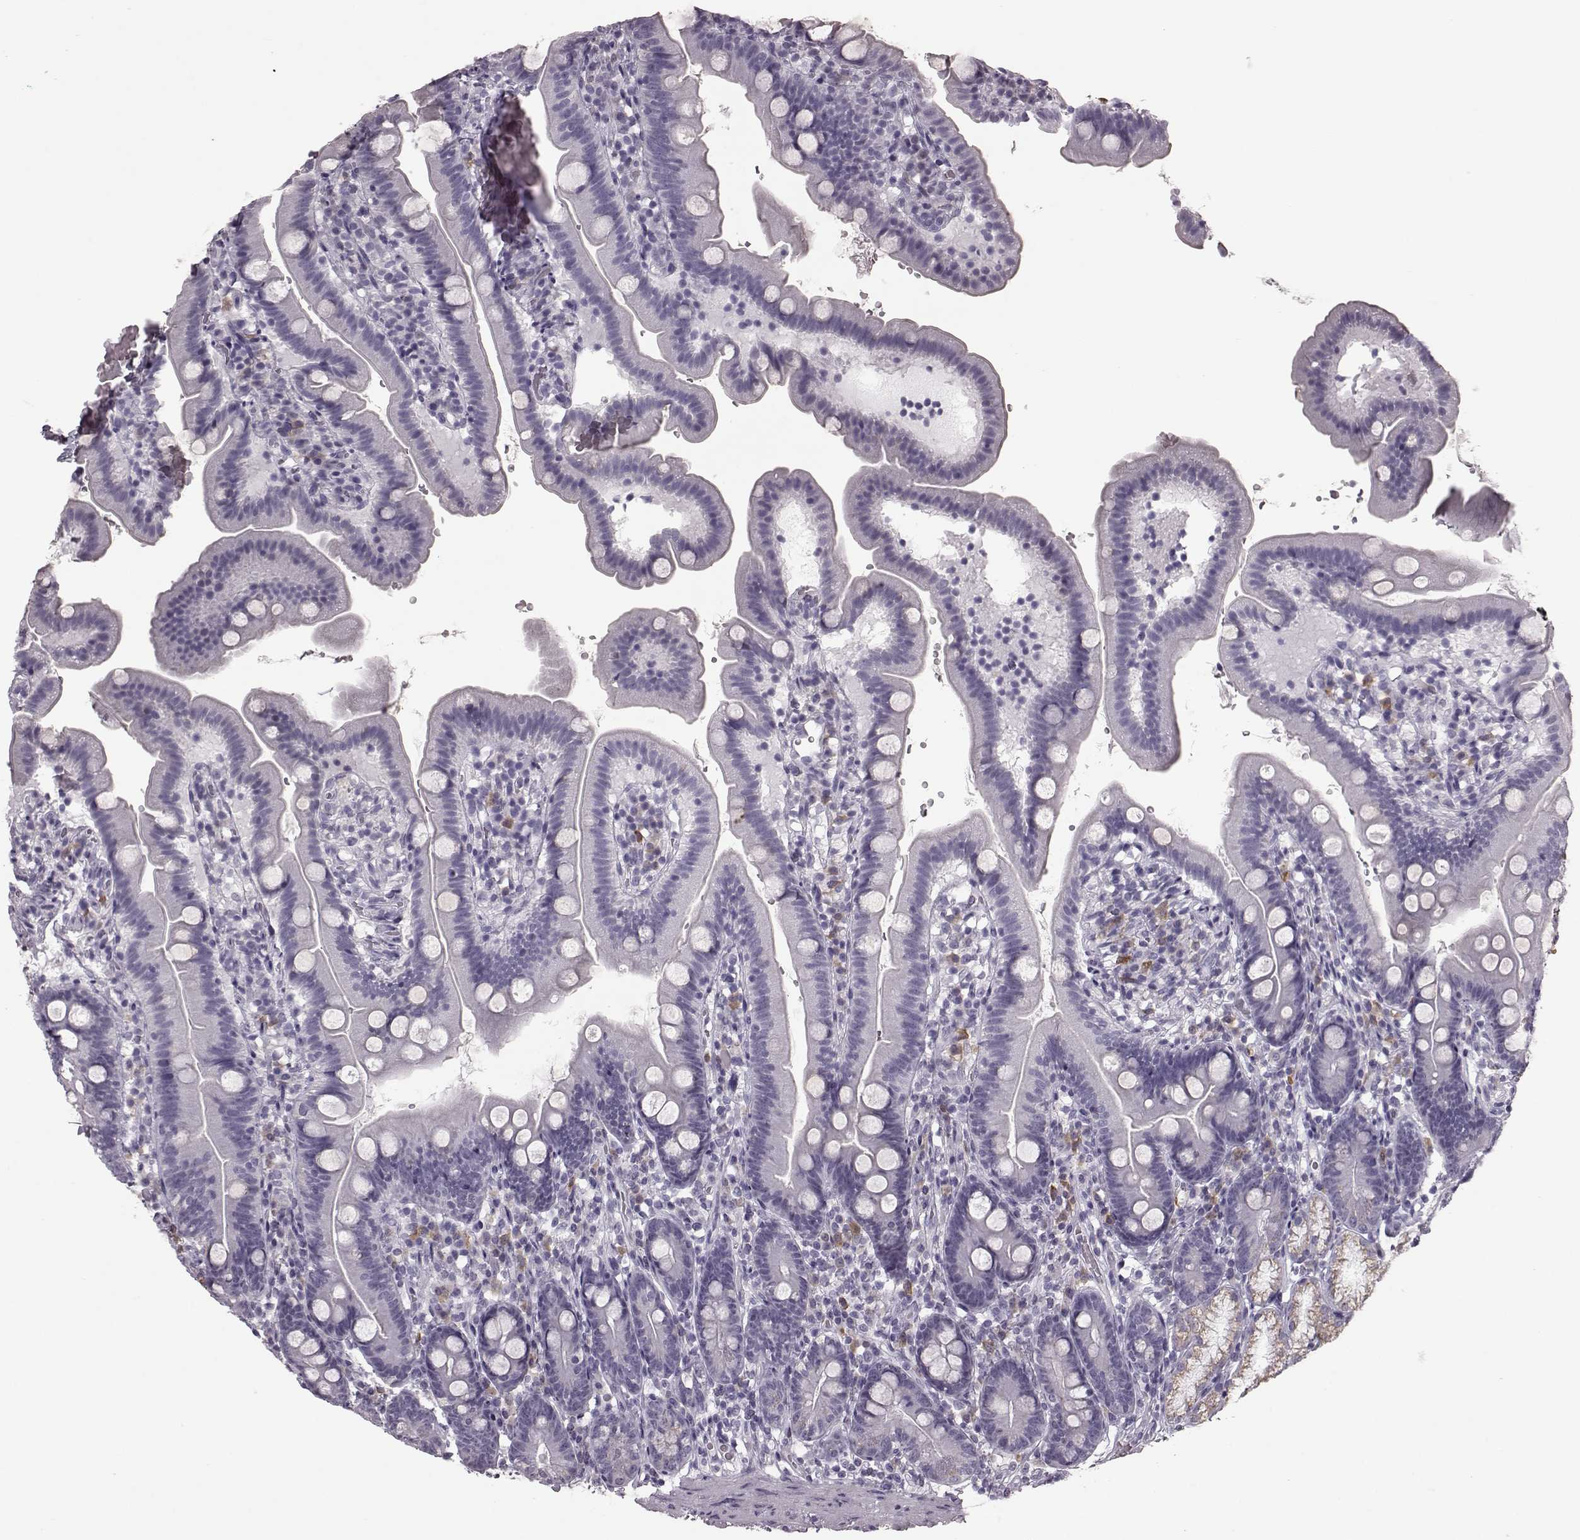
{"staining": {"intensity": "negative", "quantity": "none", "location": "none"}, "tissue": "duodenum", "cell_type": "Glandular cells", "image_type": "normal", "snomed": [{"axis": "morphology", "description": "Normal tissue, NOS"}, {"axis": "topography", "description": "Duodenum"}], "caption": "The photomicrograph shows no staining of glandular cells in unremarkable duodenum. The staining is performed using DAB brown chromogen with nuclei counter-stained in using hematoxylin.", "gene": "JSRP1", "patient": {"sex": "female", "age": 67}}